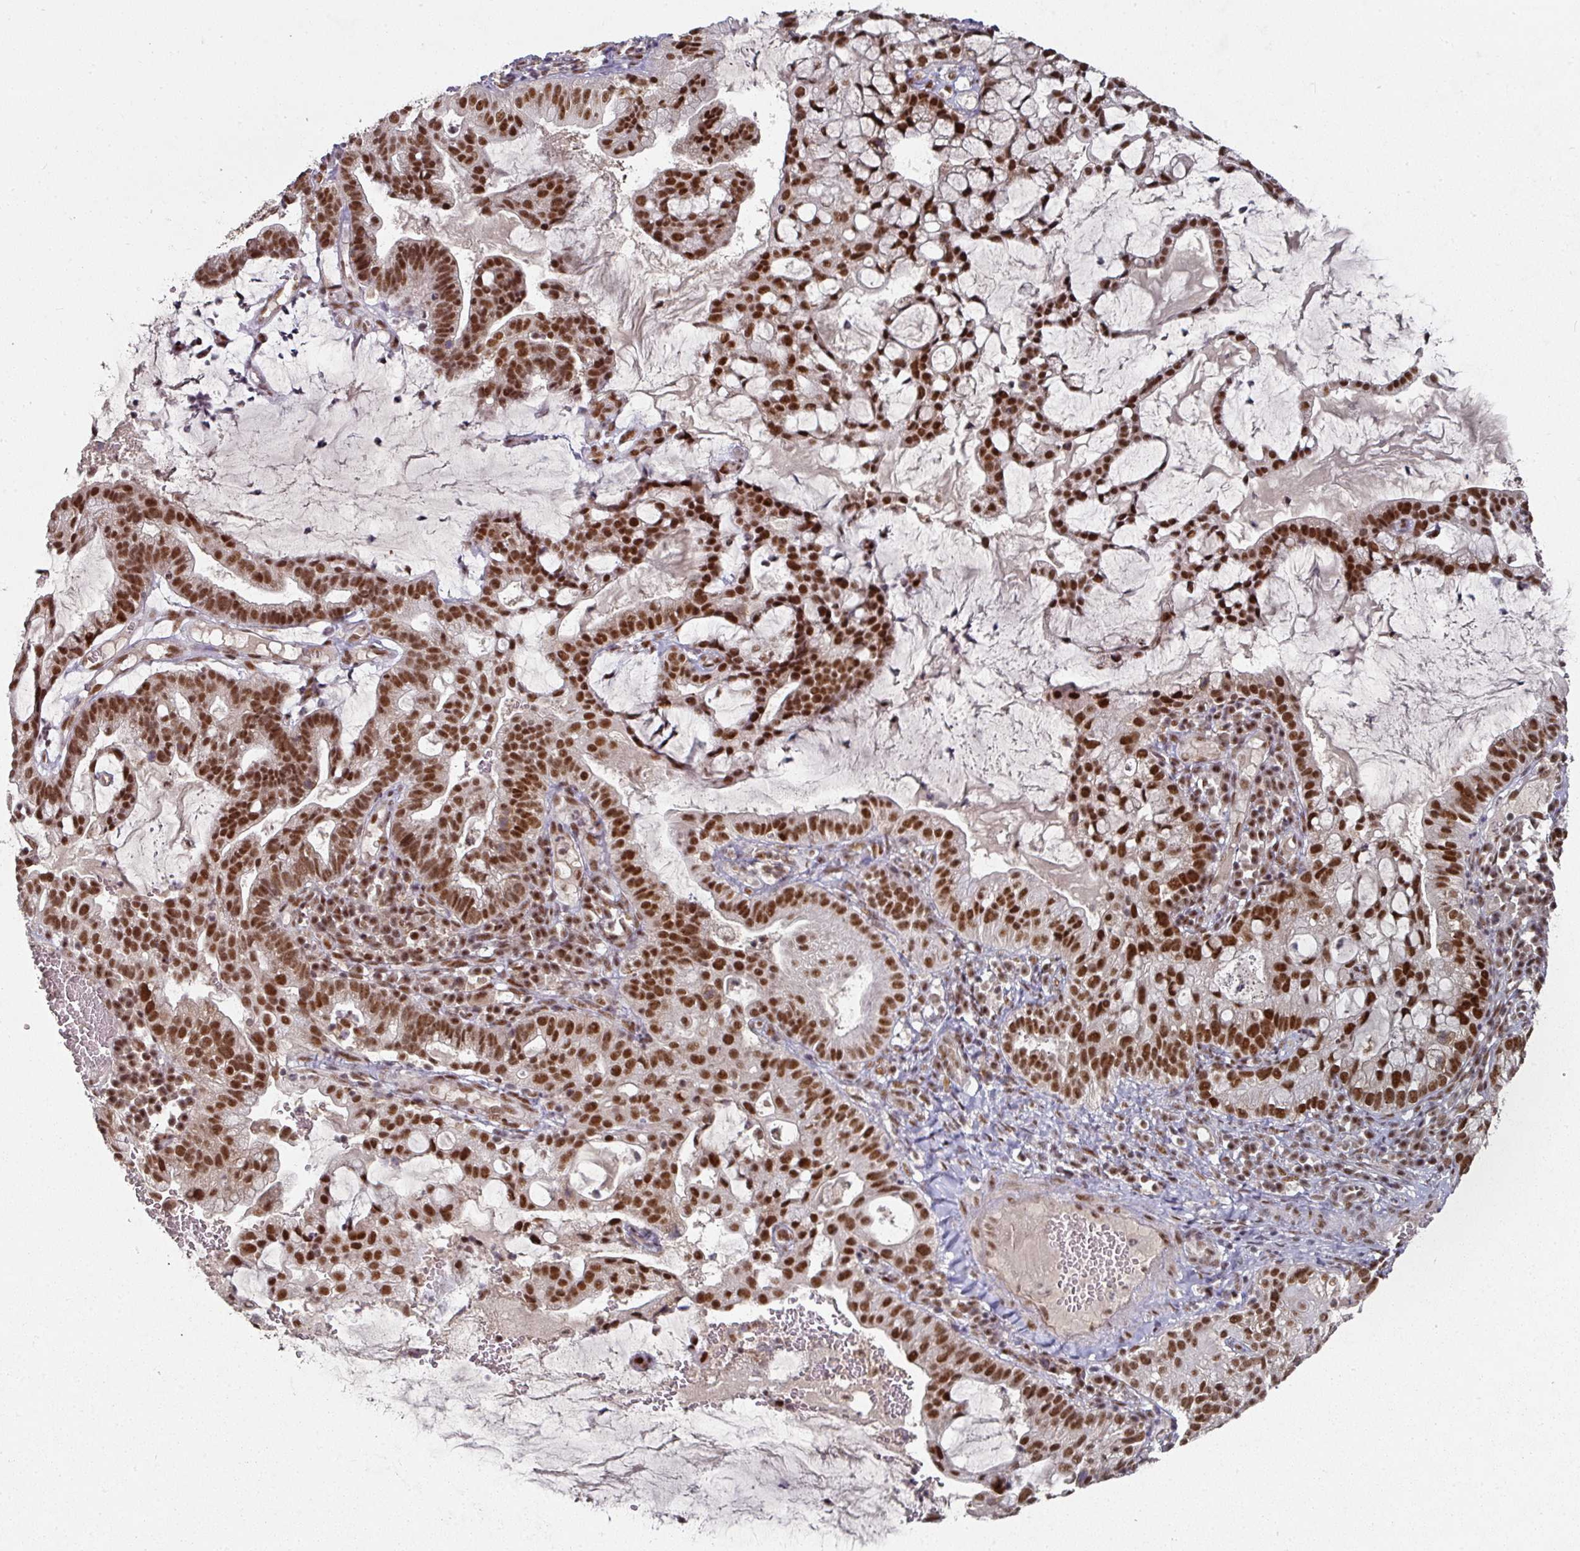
{"staining": {"intensity": "strong", "quantity": ">75%", "location": "nuclear"}, "tissue": "cervical cancer", "cell_type": "Tumor cells", "image_type": "cancer", "snomed": [{"axis": "morphology", "description": "Adenocarcinoma, NOS"}, {"axis": "topography", "description": "Cervix"}], "caption": "IHC image of human adenocarcinoma (cervical) stained for a protein (brown), which reveals high levels of strong nuclear expression in approximately >75% of tumor cells.", "gene": "MEPCE", "patient": {"sex": "female", "age": 41}}